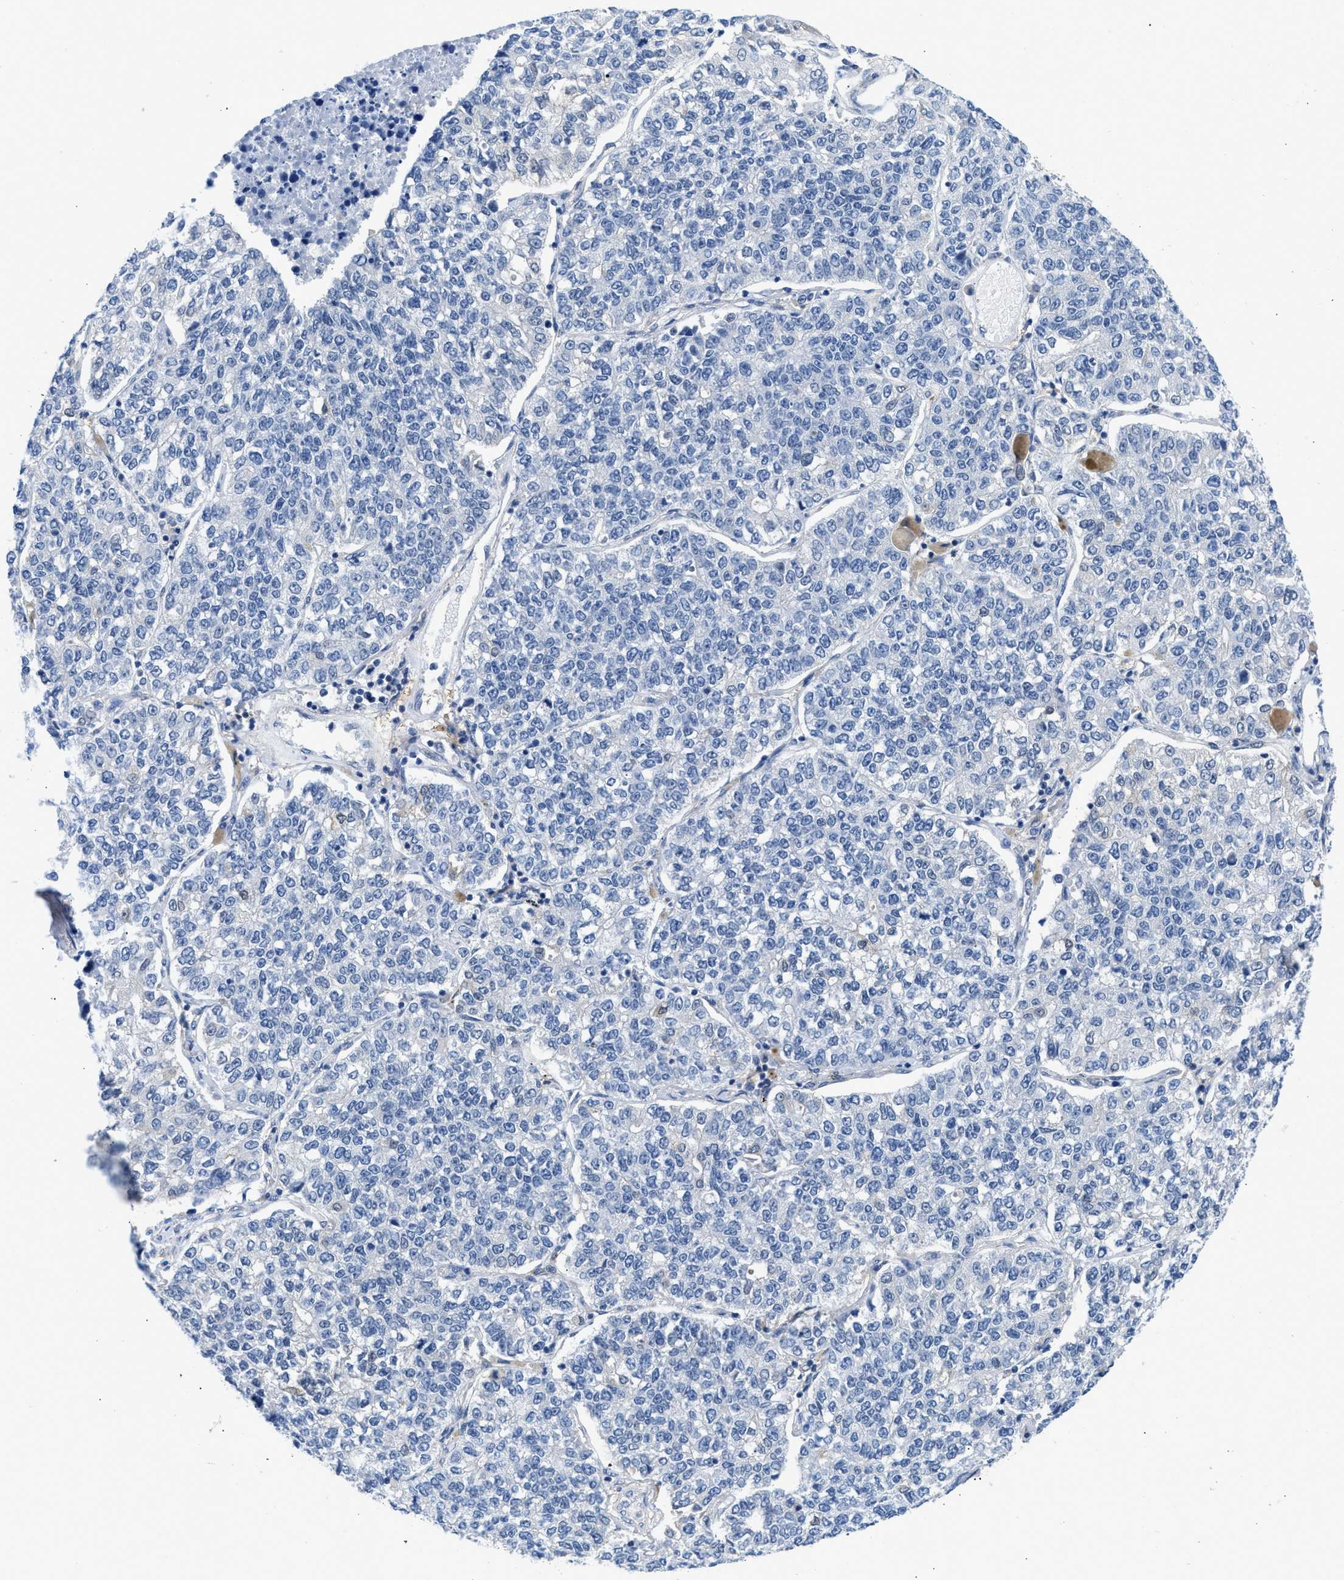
{"staining": {"intensity": "negative", "quantity": "none", "location": "none"}, "tissue": "lung cancer", "cell_type": "Tumor cells", "image_type": "cancer", "snomed": [{"axis": "morphology", "description": "Adenocarcinoma, NOS"}, {"axis": "topography", "description": "Lung"}], "caption": "Immunohistochemistry (IHC) of lung cancer reveals no positivity in tumor cells.", "gene": "CBR1", "patient": {"sex": "male", "age": 49}}